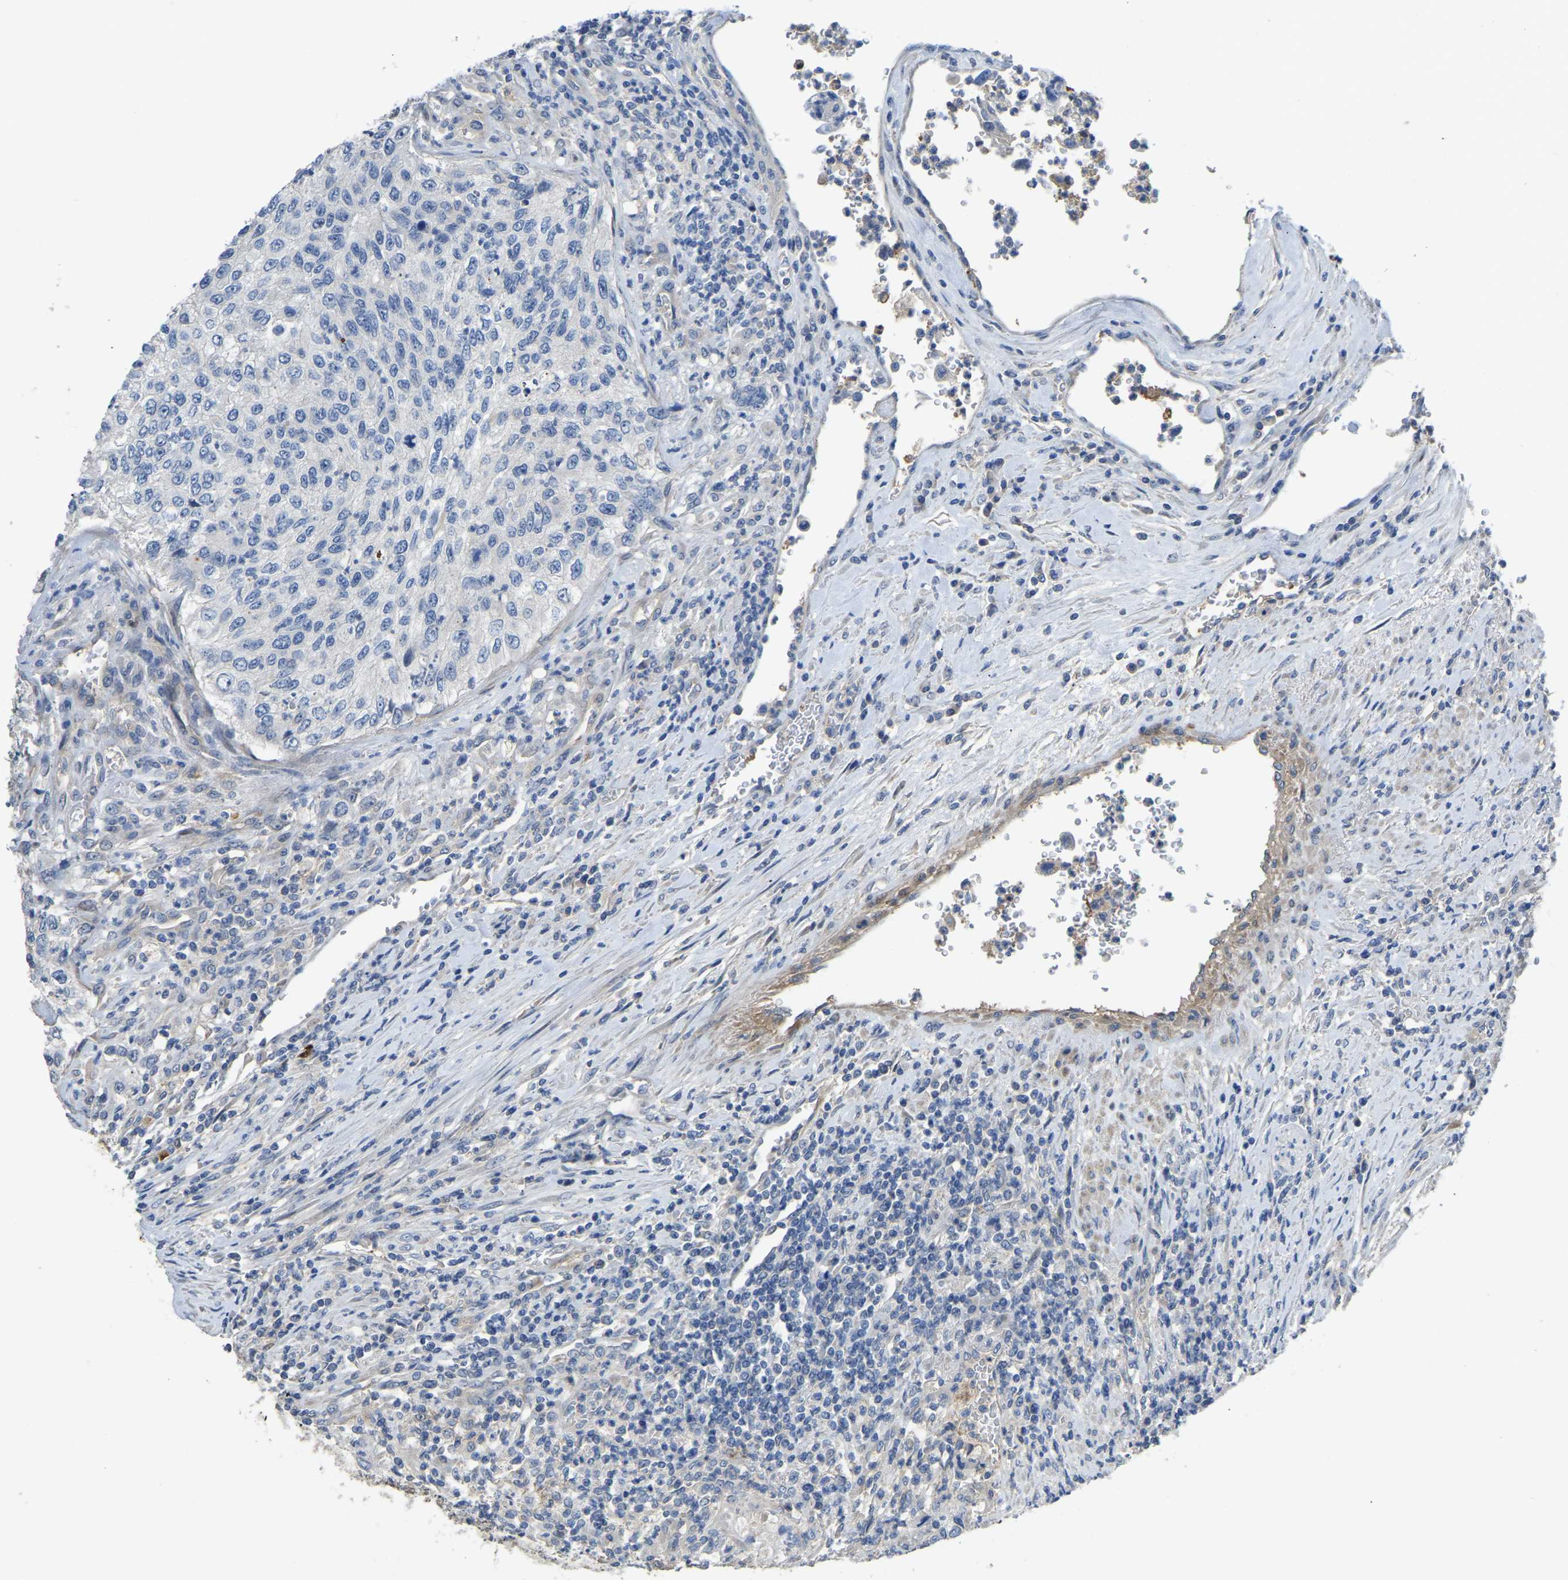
{"staining": {"intensity": "negative", "quantity": "none", "location": "none"}, "tissue": "urothelial cancer", "cell_type": "Tumor cells", "image_type": "cancer", "snomed": [{"axis": "morphology", "description": "Urothelial carcinoma, High grade"}, {"axis": "topography", "description": "Urinary bladder"}], "caption": "Immunohistochemical staining of human urothelial cancer displays no significant staining in tumor cells. (Brightfield microscopy of DAB IHC at high magnification).", "gene": "HIGD2B", "patient": {"sex": "female", "age": 60}}